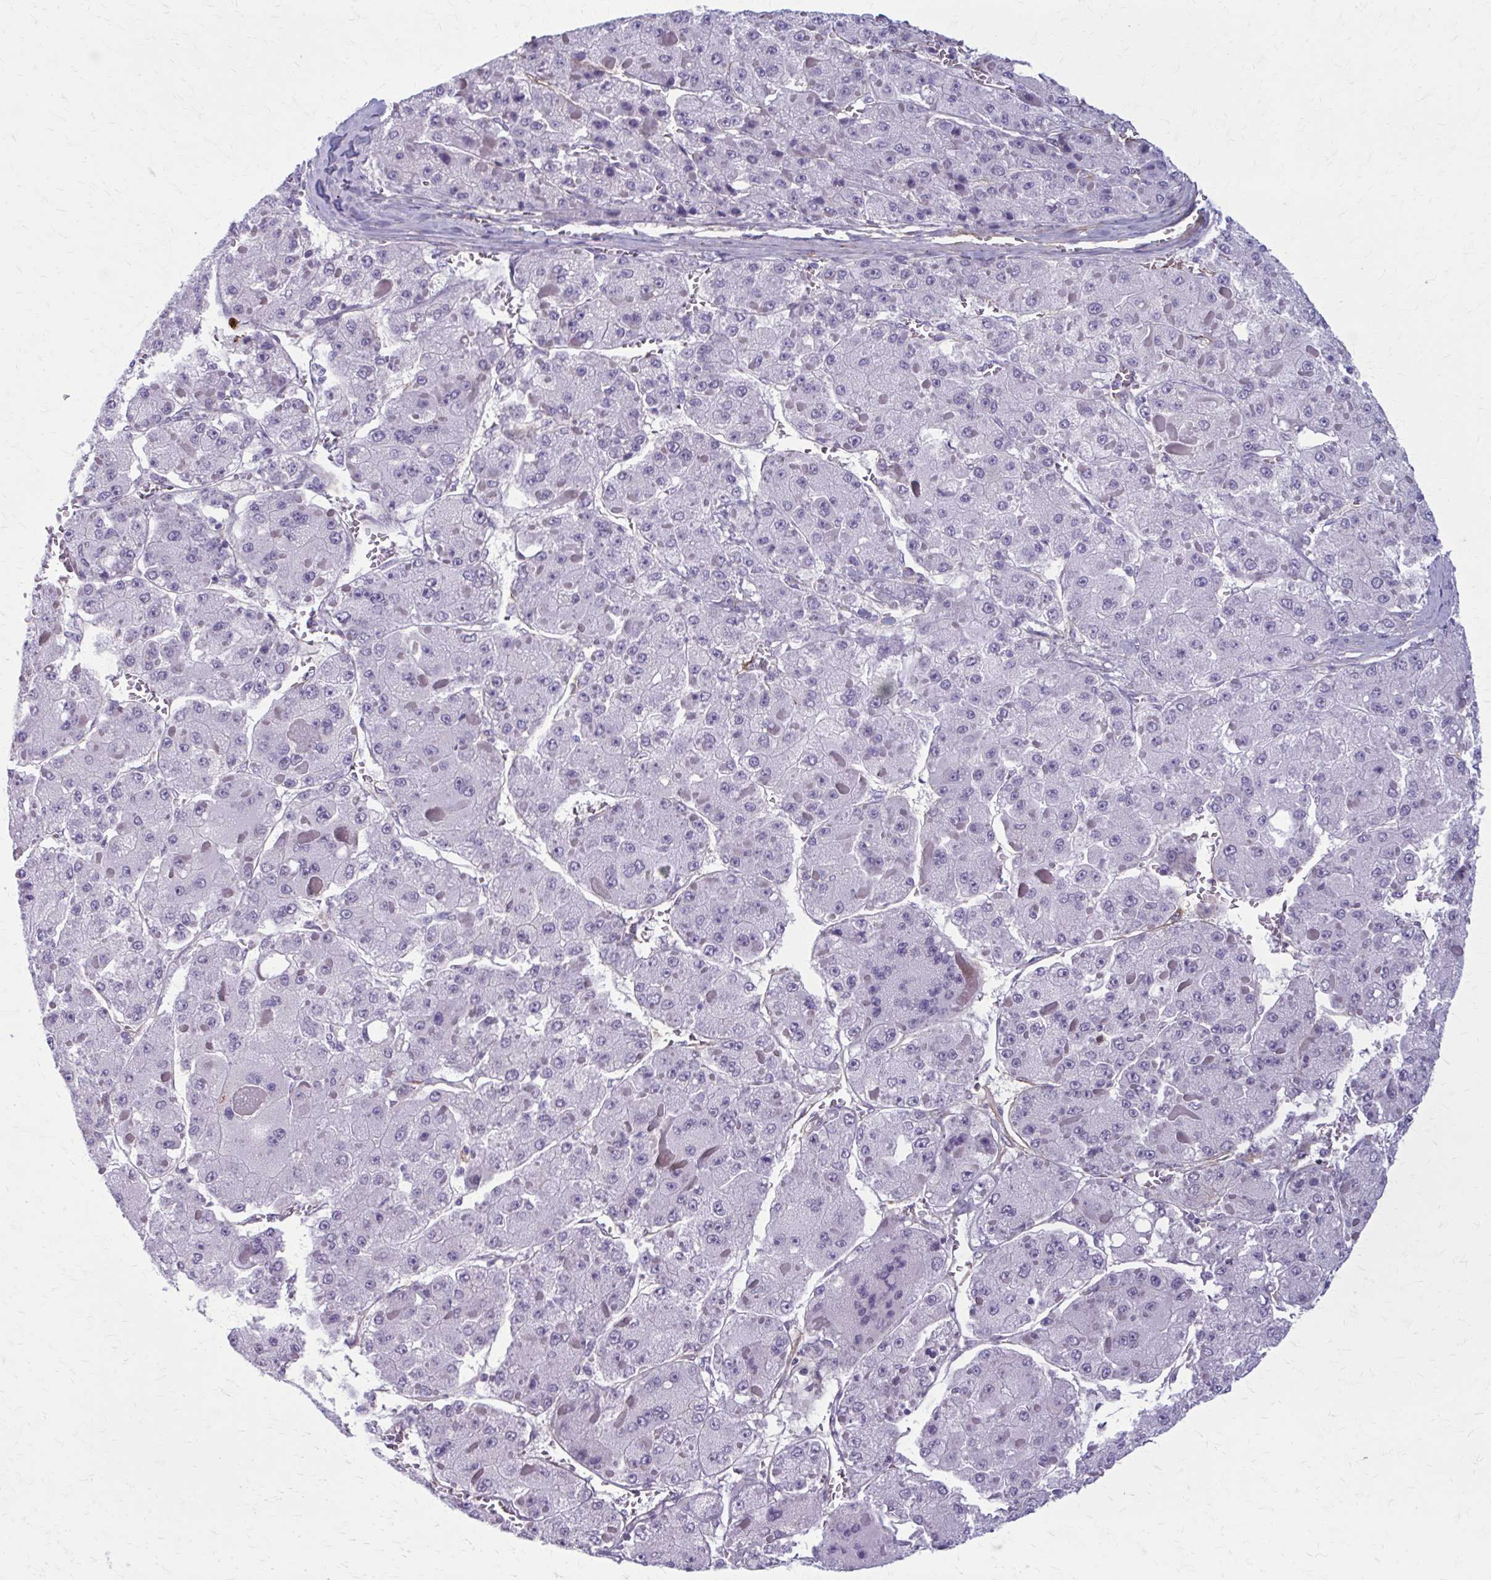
{"staining": {"intensity": "negative", "quantity": "none", "location": "none"}, "tissue": "liver cancer", "cell_type": "Tumor cells", "image_type": "cancer", "snomed": [{"axis": "morphology", "description": "Carcinoma, Hepatocellular, NOS"}, {"axis": "topography", "description": "Liver"}], "caption": "Human hepatocellular carcinoma (liver) stained for a protein using IHC exhibits no staining in tumor cells.", "gene": "AKAP12", "patient": {"sex": "female", "age": 73}}